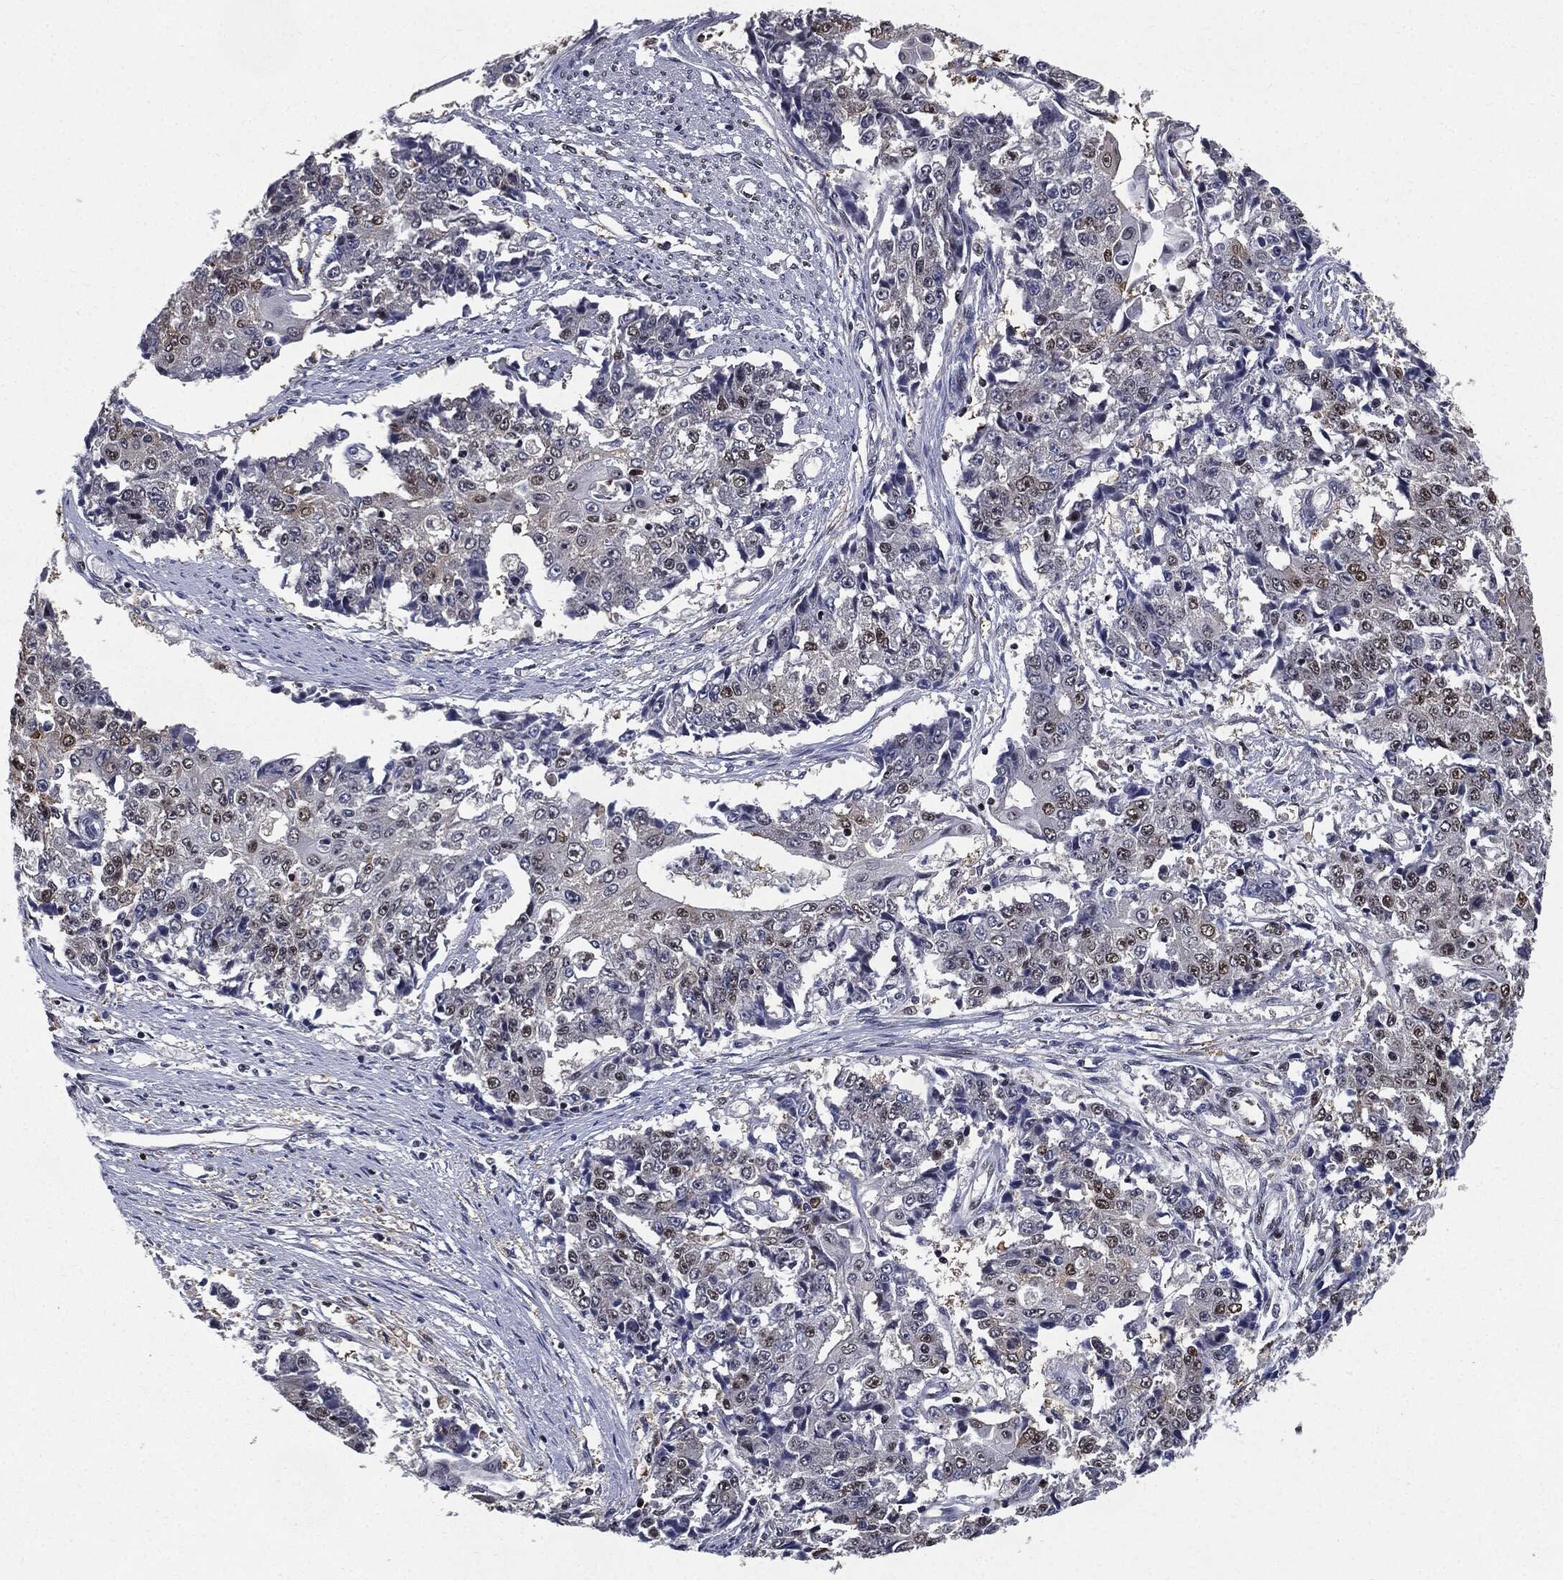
{"staining": {"intensity": "strong", "quantity": "<25%", "location": "nuclear"}, "tissue": "ovarian cancer", "cell_type": "Tumor cells", "image_type": "cancer", "snomed": [{"axis": "morphology", "description": "Carcinoma, endometroid"}, {"axis": "topography", "description": "Ovary"}], "caption": "Immunohistochemical staining of ovarian cancer demonstrates strong nuclear protein staining in about <25% of tumor cells.", "gene": "JUN", "patient": {"sex": "female", "age": 42}}